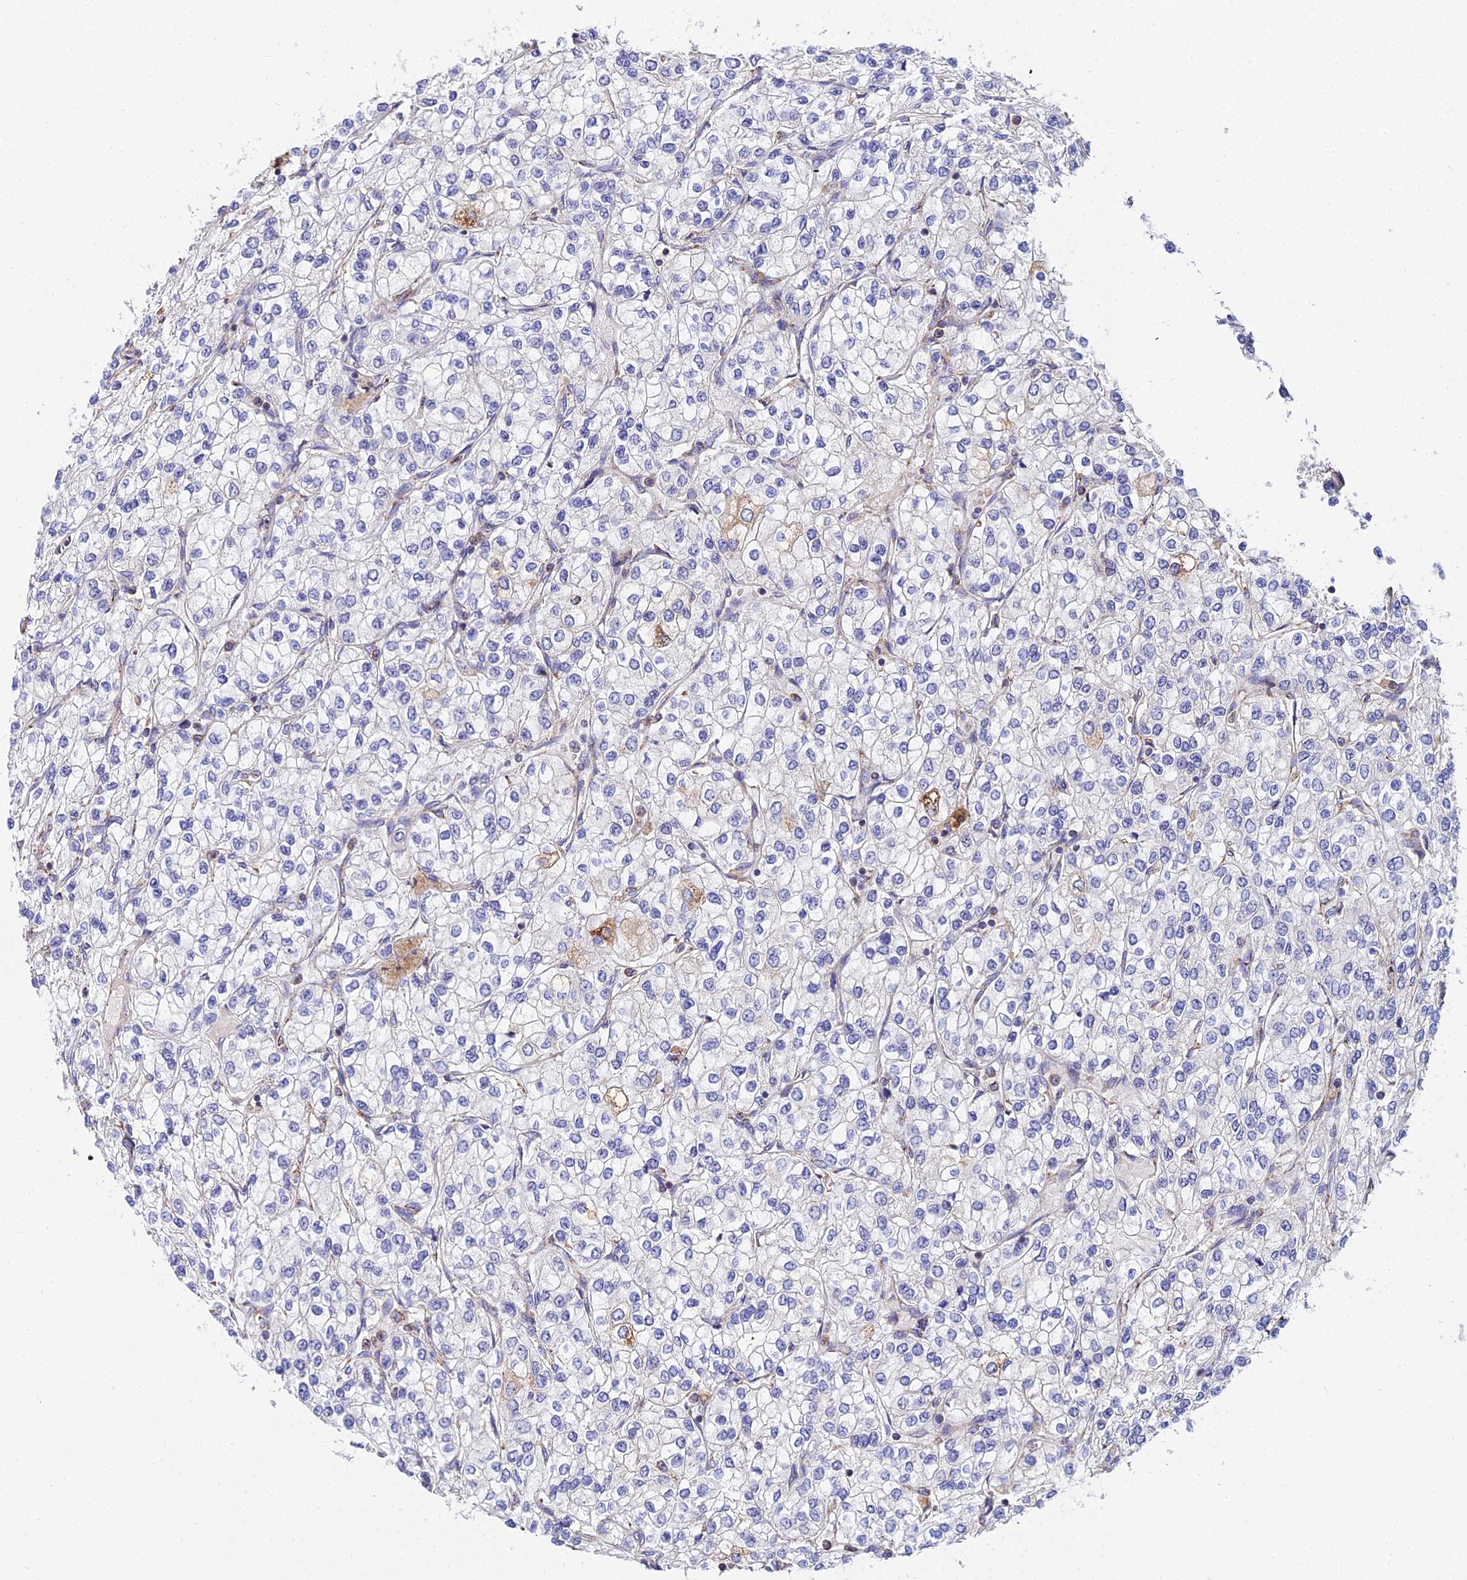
{"staining": {"intensity": "negative", "quantity": "none", "location": "none"}, "tissue": "renal cancer", "cell_type": "Tumor cells", "image_type": "cancer", "snomed": [{"axis": "morphology", "description": "Adenocarcinoma, NOS"}, {"axis": "topography", "description": "Kidney"}], "caption": "The immunohistochemistry (IHC) histopathology image has no significant staining in tumor cells of renal cancer (adenocarcinoma) tissue. The staining is performed using DAB brown chromogen with nuclei counter-stained in using hematoxylin.", "gene": "NIPSNAP3A", "patient": {"sex": "male", "age": 80}}